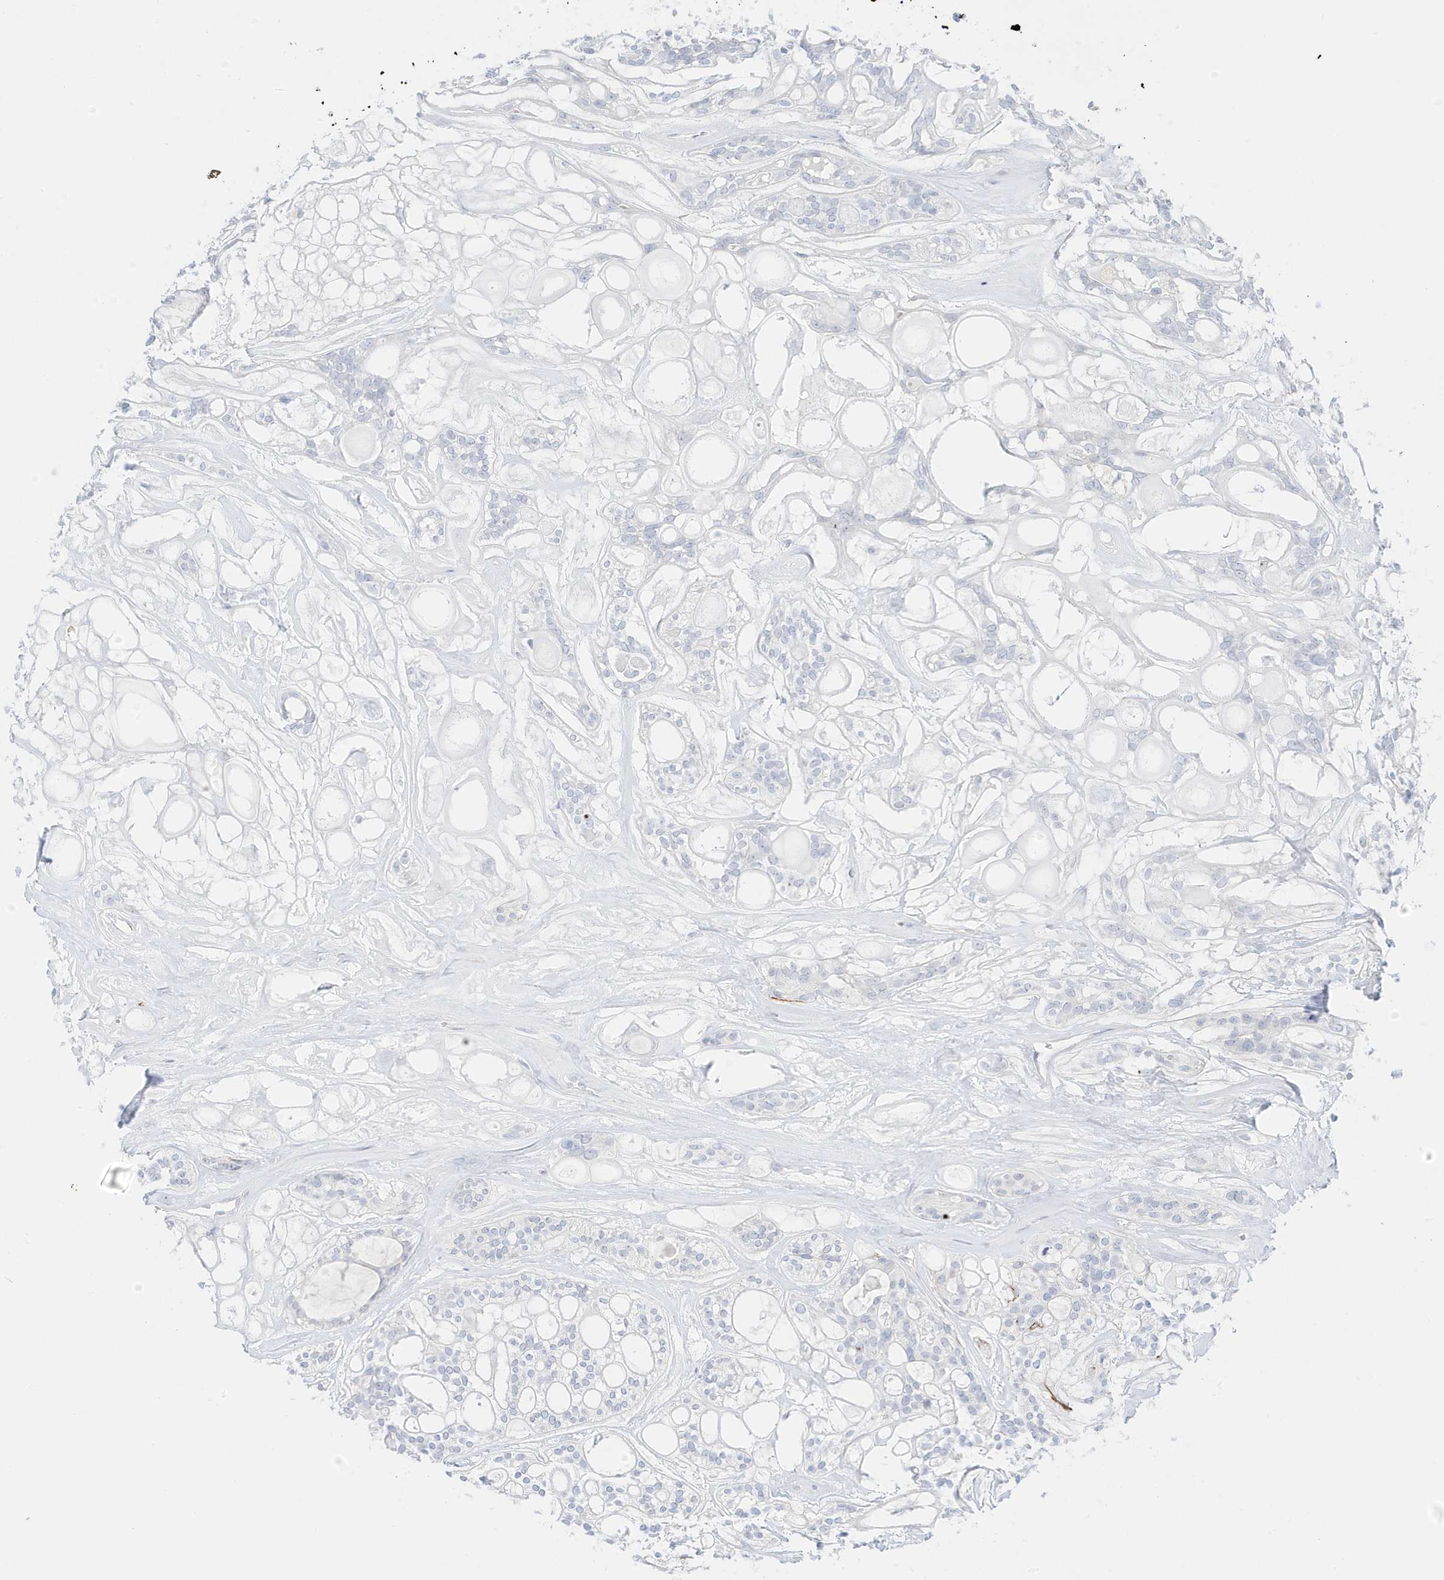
{"staining": {"intensity": "negative", "quantity": "none", "location": "none"}, "tissue": "head and neck cancer", "cell_type": "Tumor cells", "image_type": "cancer", "snomed": [{"axis": "morphology", "description": "Adenocarcinoma, NOS"}, {"axis": "topography", "description": "Head-Neck"}], "caption": "Tumor cells are negative for brown protein staining in head and neck cancer.", "gene": "SLC22A13", "patient": {"sex": "male", "age": 66}}